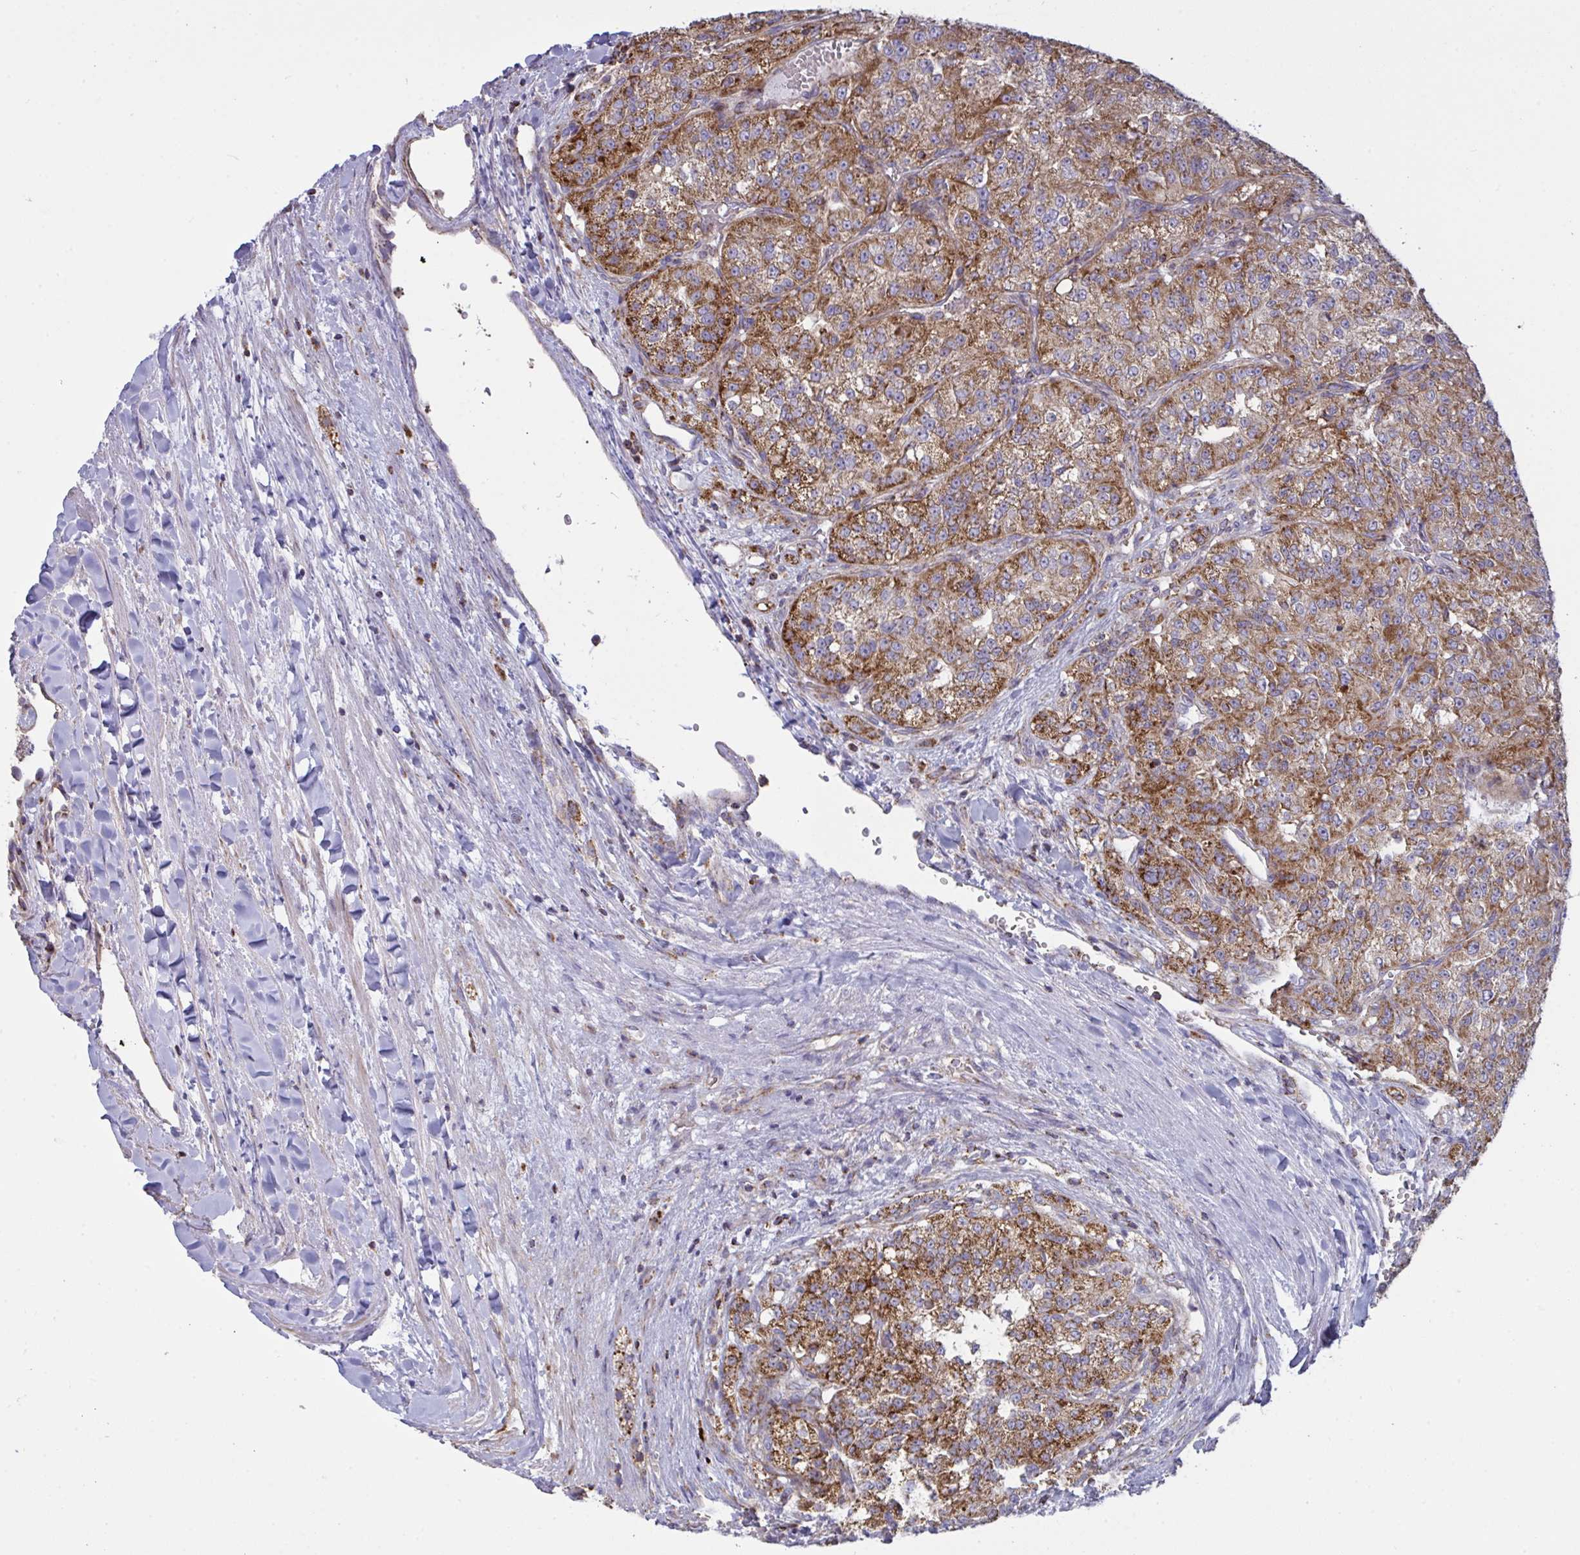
{"staining": {"intensity": "strong", "quantity": ">75%", "location": "cytoplasmic/membranous"}, "tissue": "renal cancer", "cell_type": "Tumor cells", "image_type": "cancer", "snomed": [{"axis": "morphology", "description": "Adenocarcinoma, NOS"}, {"axis": "topography", "description": "Kidney"}], "caption": "Immunohistochemical staining of human renal cancer (adenocarcinoma) demonstrates high levels of strong cytoplasmic/membranous protein staining in approximately >75% of tumor cells.", "gene": "MICOS10", "patient": {"sex": "female", "age": 63}}